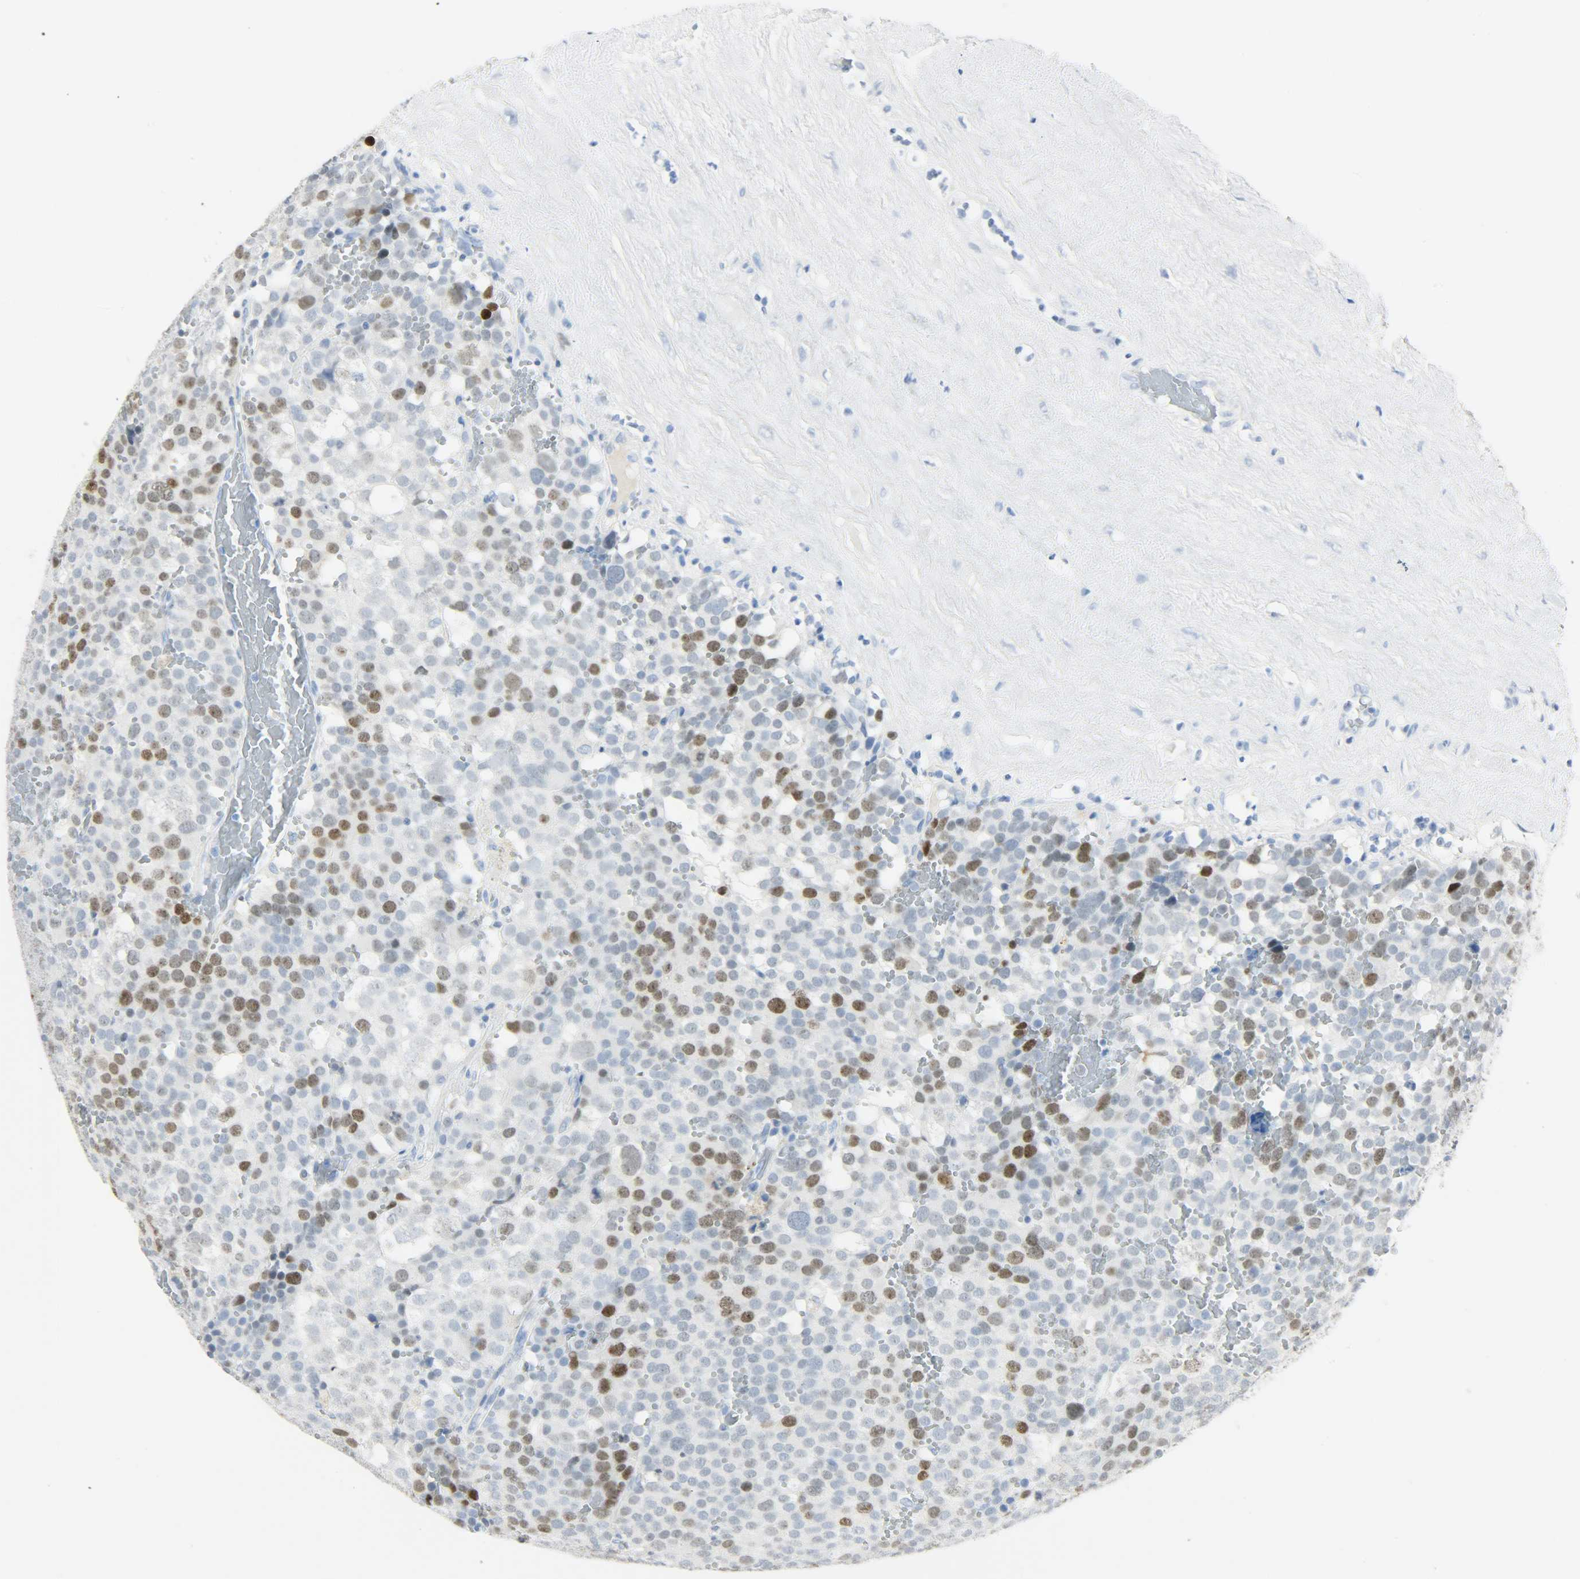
{"staining": {"intensity": "moderate", "quantity": "<25%", "location": "nuclear"}, "tissue": "testis cancer", "cell_type": "Tumor cells", "image_type": "cancer", "snomed": [{"axis": "morphology", "description": "Seminoma, NOS"}, {"axis": "topography", "description": "Testis"}], "caption": "Immunohistochemical staining of human testis cancer (seminoma) exhibits low levels of moderate nuclear positivity in approximately <25% of tumor cells.", "gene": "HELLS", "patient": {"sex": "male", "age": 71}}